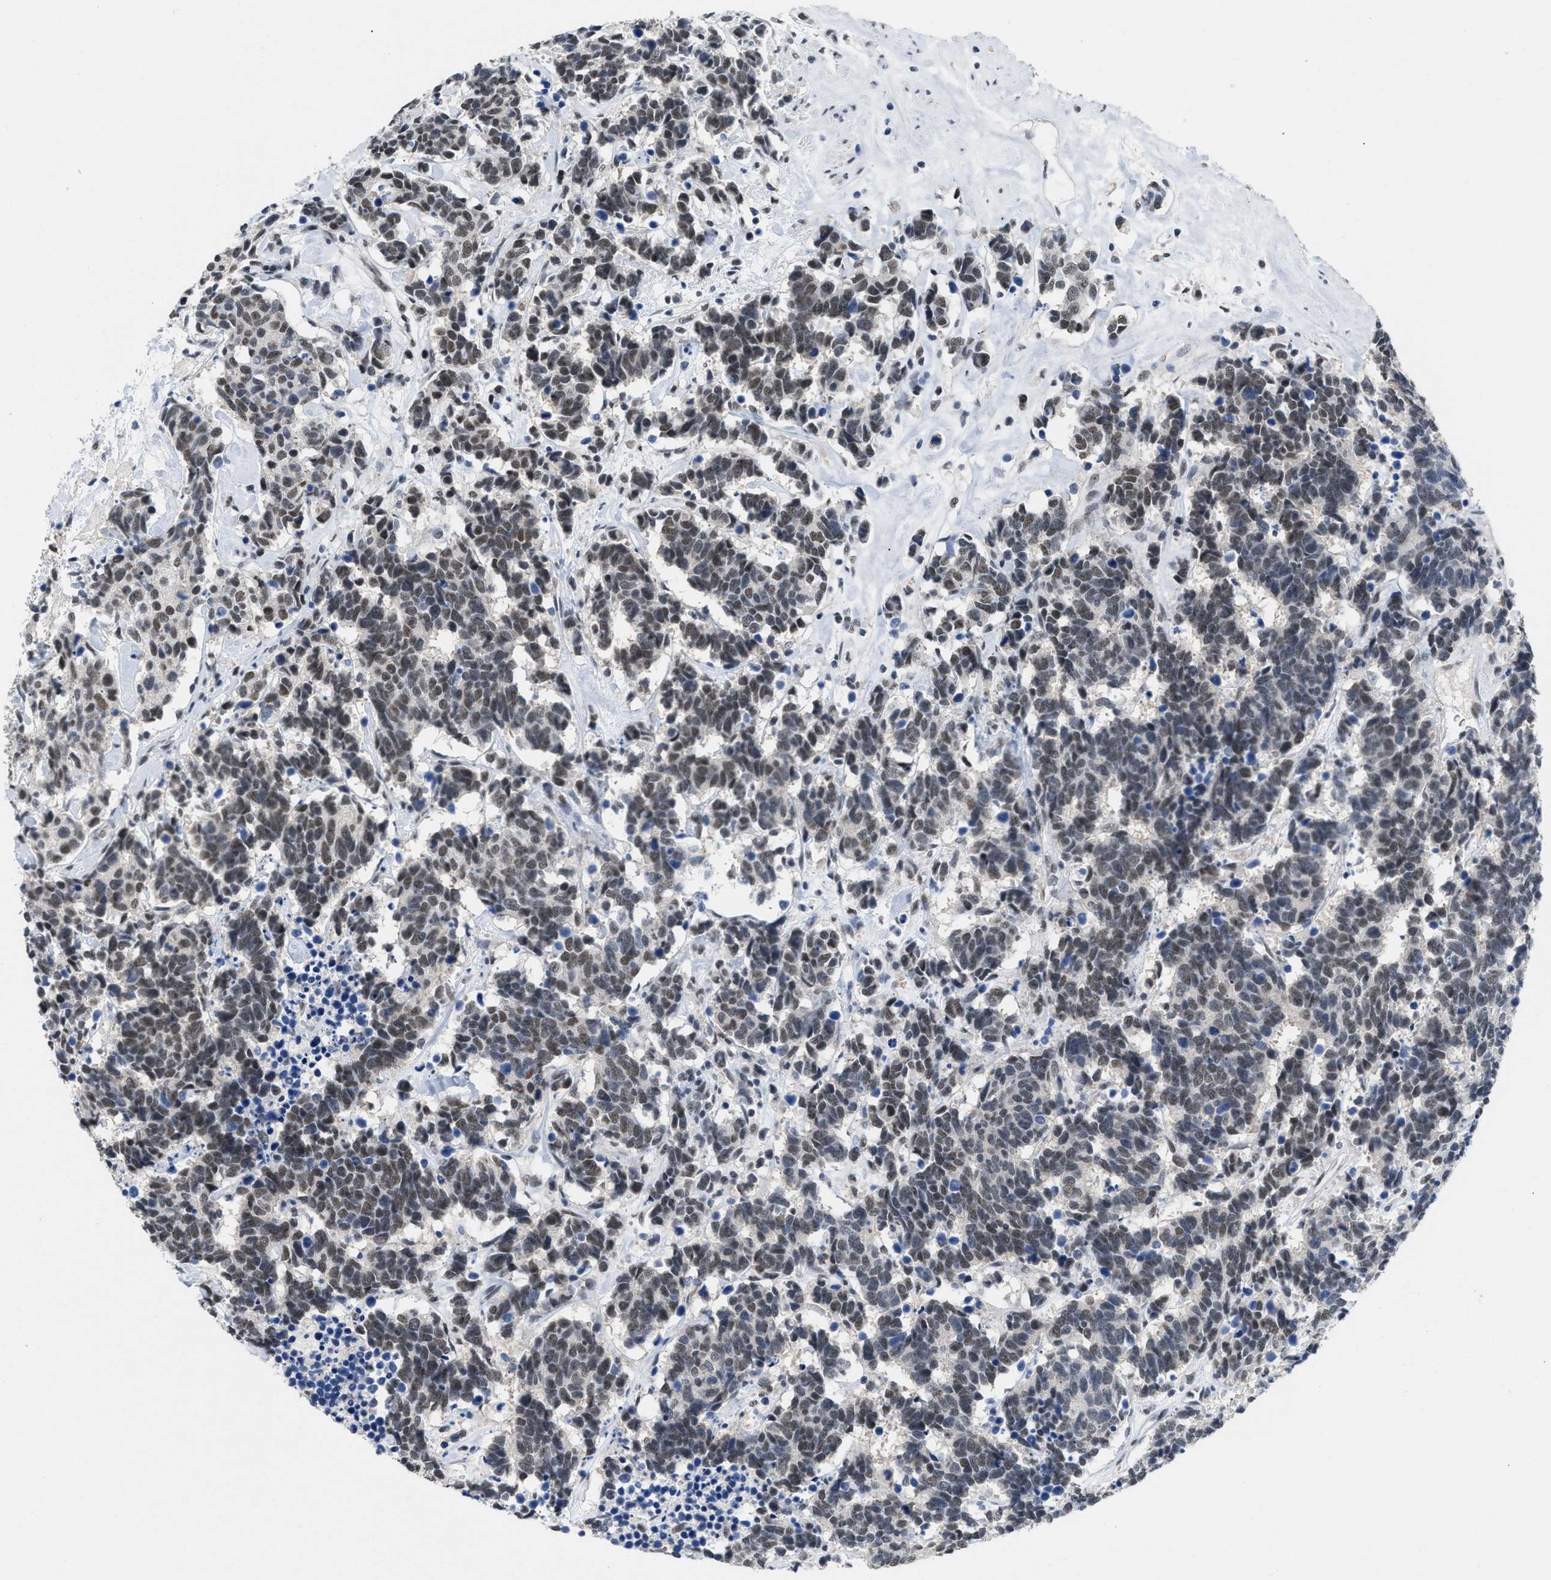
{"staining": {"intensity": "weak", "quantity": ">75%", "location": "nuclear"}, "tissue": "carcinoid", "cell_type": "Tumor cells", "image_type": "cancer", "snomed": [{"axis": "morphology", "description": "Carcinoma, NOS"}, {"axis": "morphology", "description": "Carcinoid, malignant, NOS"}, {"axis": "topography", "description": "Urinary bladder"}], "caption": "This is an image of IHC staining of carcinoid, which shows weak positivity in the nuclear of tumor cells.", "gene": "GGNBP2", "patient": {"sex": "male", "age": 57}}